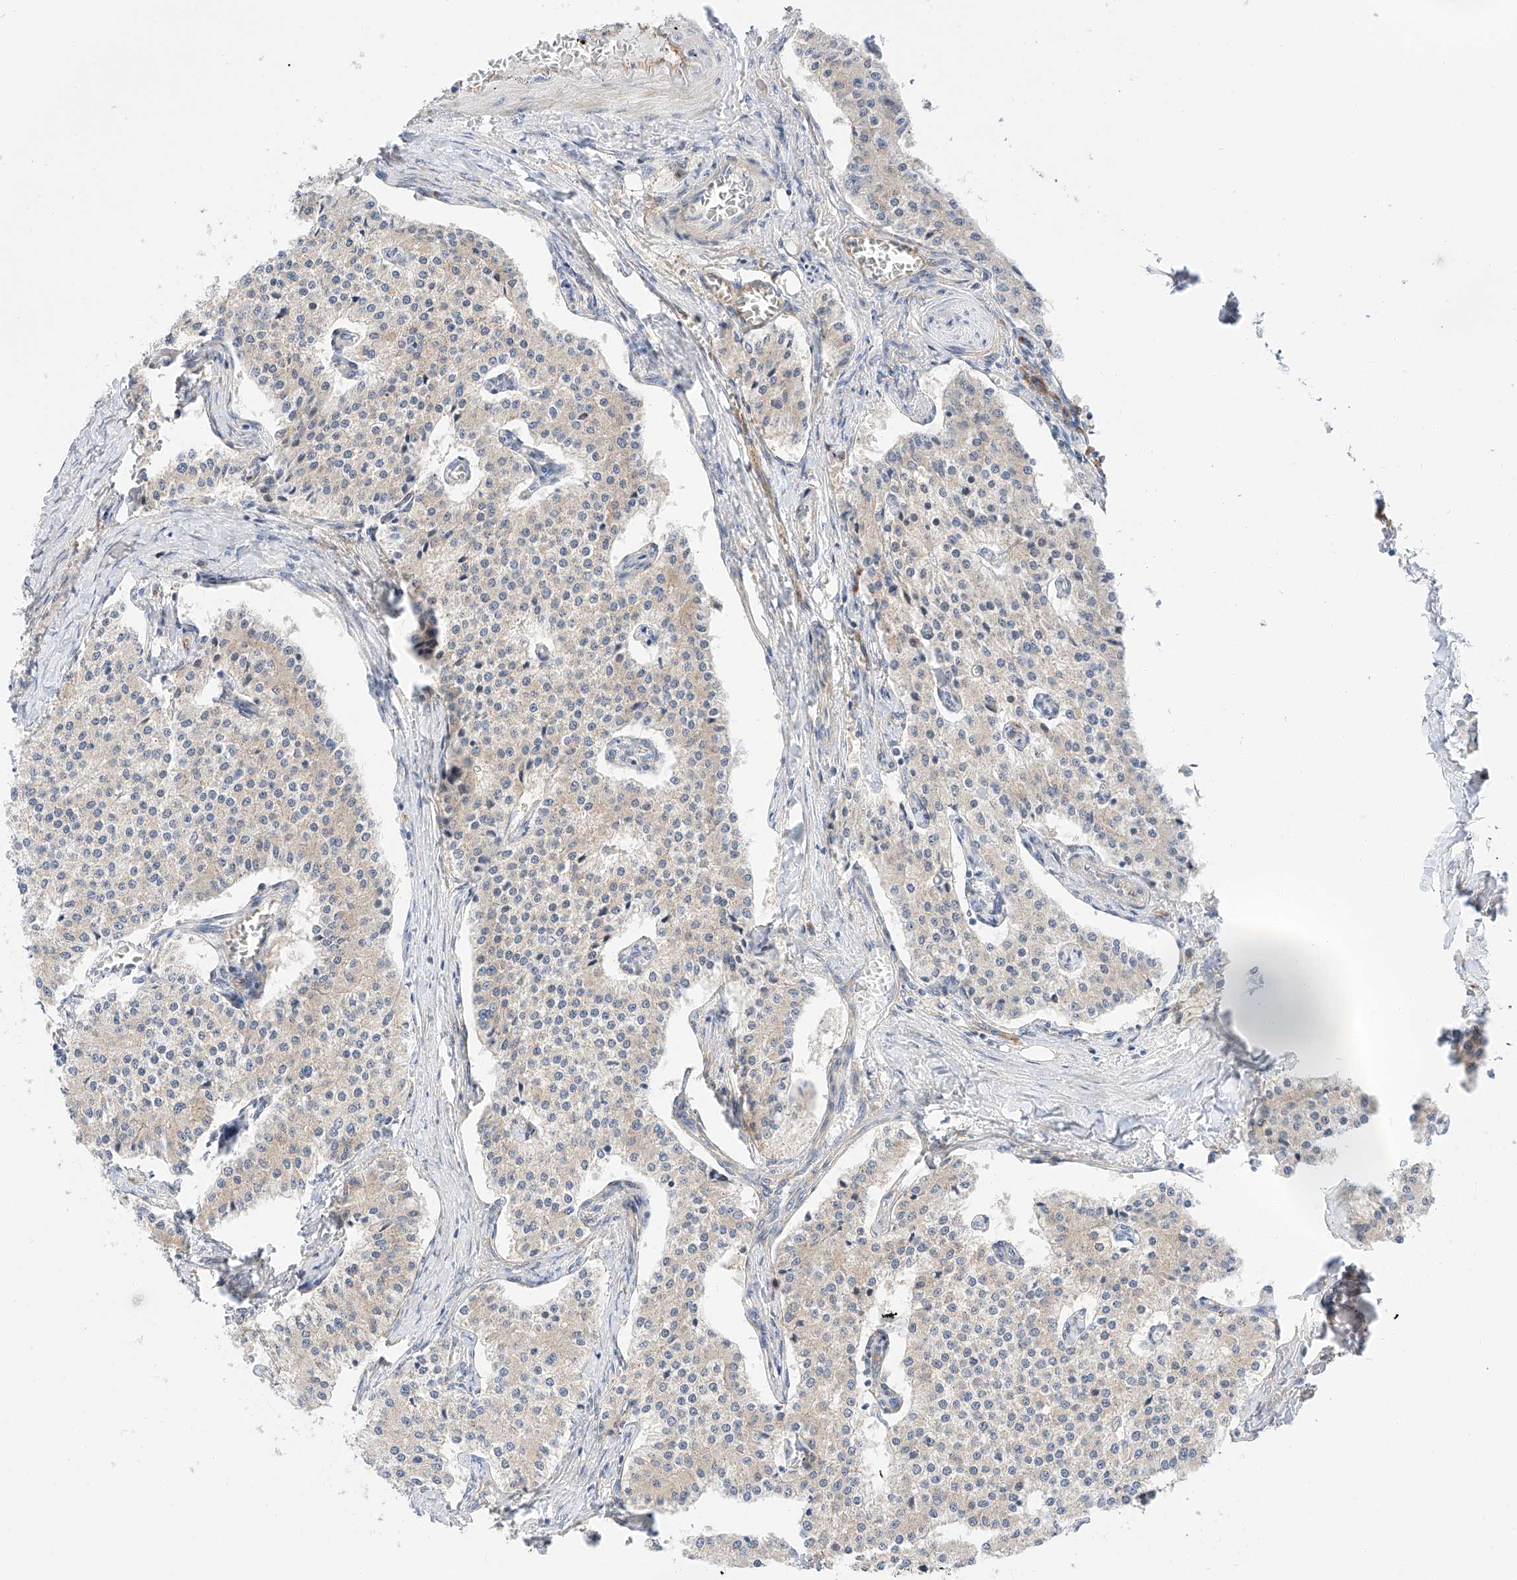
{"staining": {"intensity": "negative", "quantity": "none", "location": "none"}, "tissue": "carcinoid", "cell_type": "Tumor cells", "image_type": "cancer", "snomed": [{"axis": "morphology", "description": "Carcinoid, malignant, NOS"}, {"axis": "topography", "description": "Colon"}], "caption": "High power microscopy photomicrograph of an IHC histopathology image of carcinoid, revealing no significant staining in tumor cells.", "gene": "CARMIL1", "patient": {"sex": "female", "age": 52}}